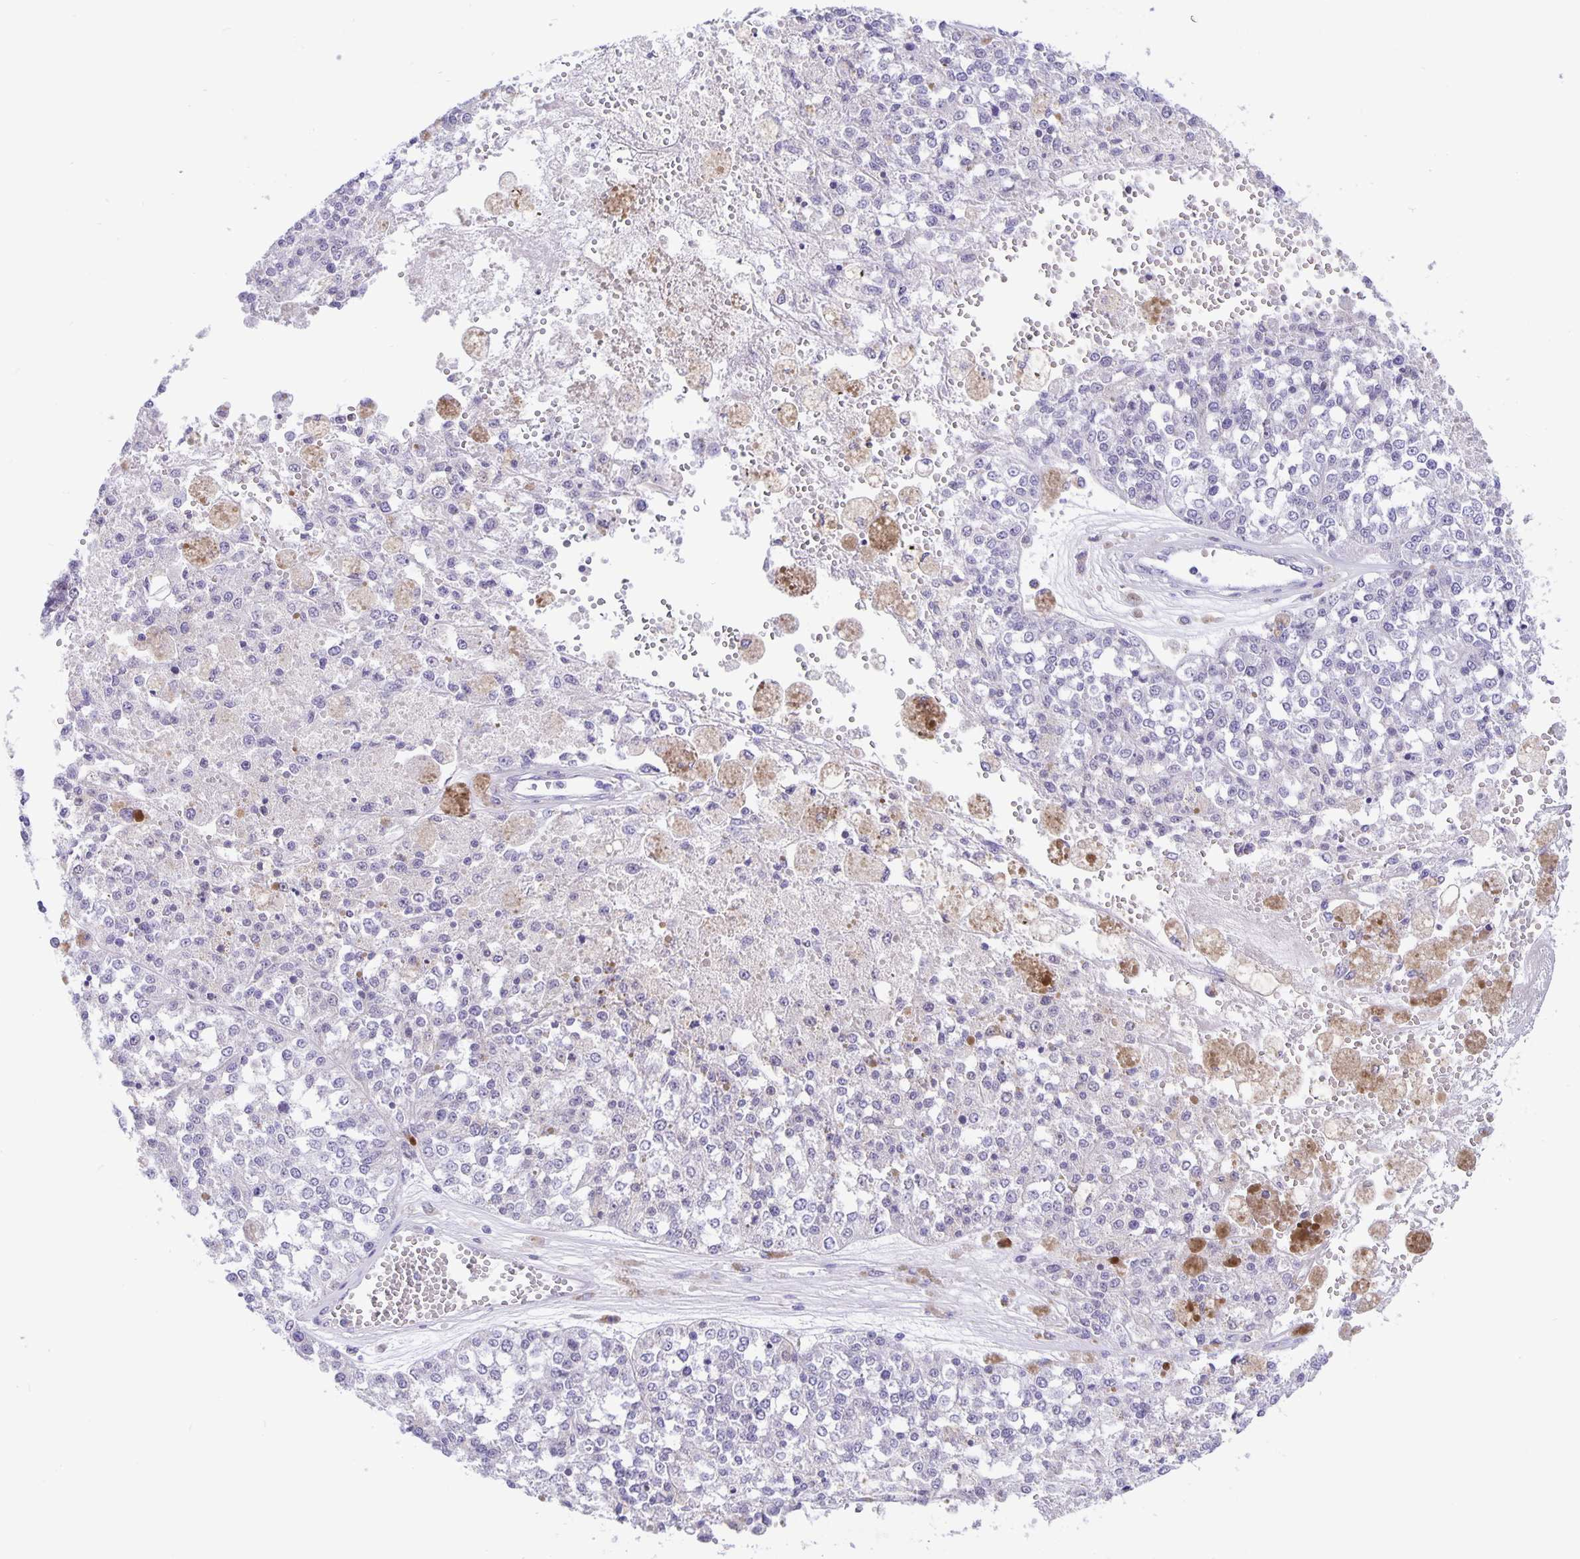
{"staining": {"intensity": "negative", "quantity": "none", "location": "none"}, "tissue": "melanoma", "cell_type": "Tumor cells", "image_type": "cancer", "snomed": [{"axis": "morphology", "description": "Malignant melanoma, Metastatic site"}, {"axis": "topography", "description": "Lymph node"}], "caption": "A photomicrograph of malignant melanoma (metastatic site) stained for a protein shows no brown staining in tumor cells.", "gene": "ERMN", "patient": {"sex": "female", "age": 64}}